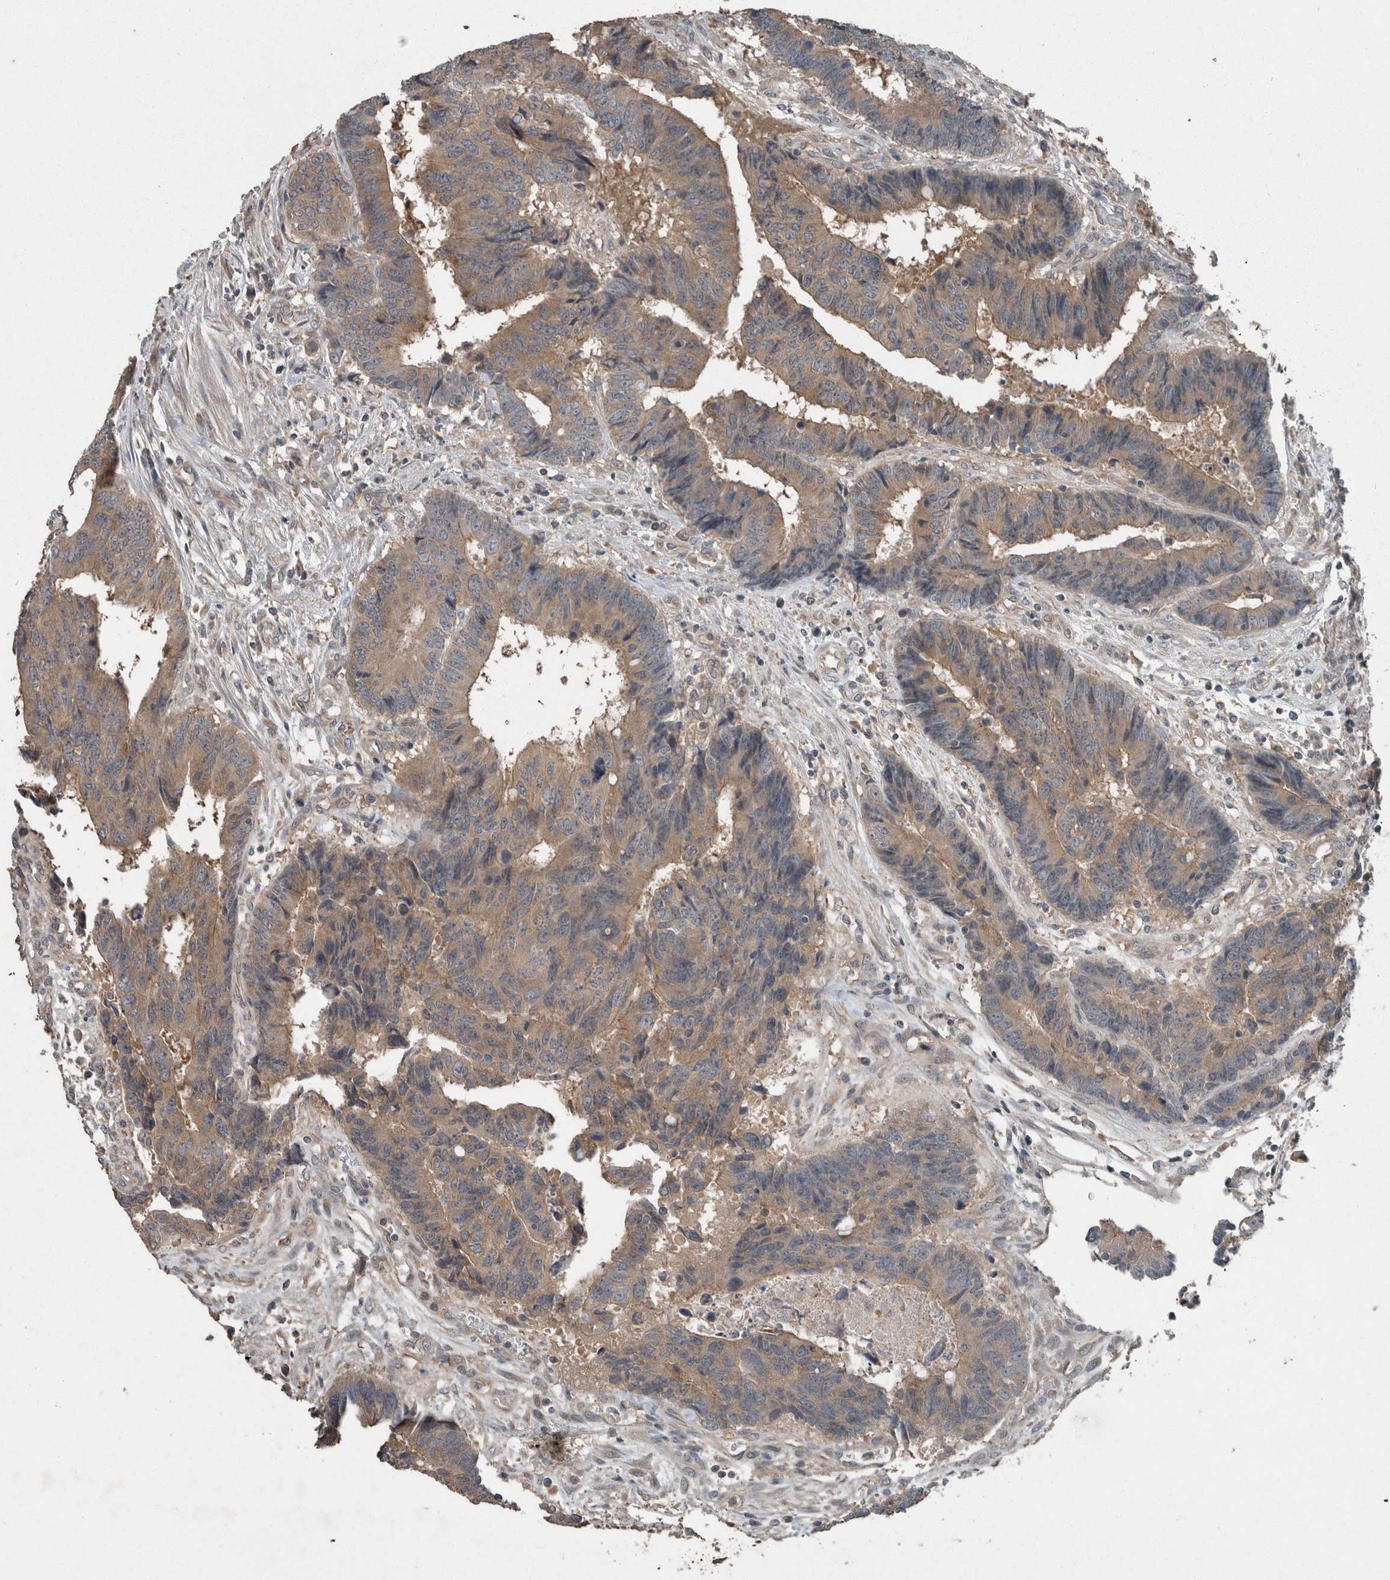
{"staining": {"intensity": "weak", "quantity": ">75%", "location": "cytoplasmic/membranous"}, "tissue": "colorectal cancer", "cell_type": "Tumor cells", "image_type": "cancer", "snomed": [{"axis": "morphology", "description": "Adenocarcinoma, NOS"}, {"axis": "topography", "description": "Rectum"}], "caption": "A brown stain highlights weak cytoplasmic/membranous staining of a protein in colorectal cancer (adenocarcinoma) tumor cells.", "gene": "KNTC1", "patient": {"sex": "male", "age": 84}}